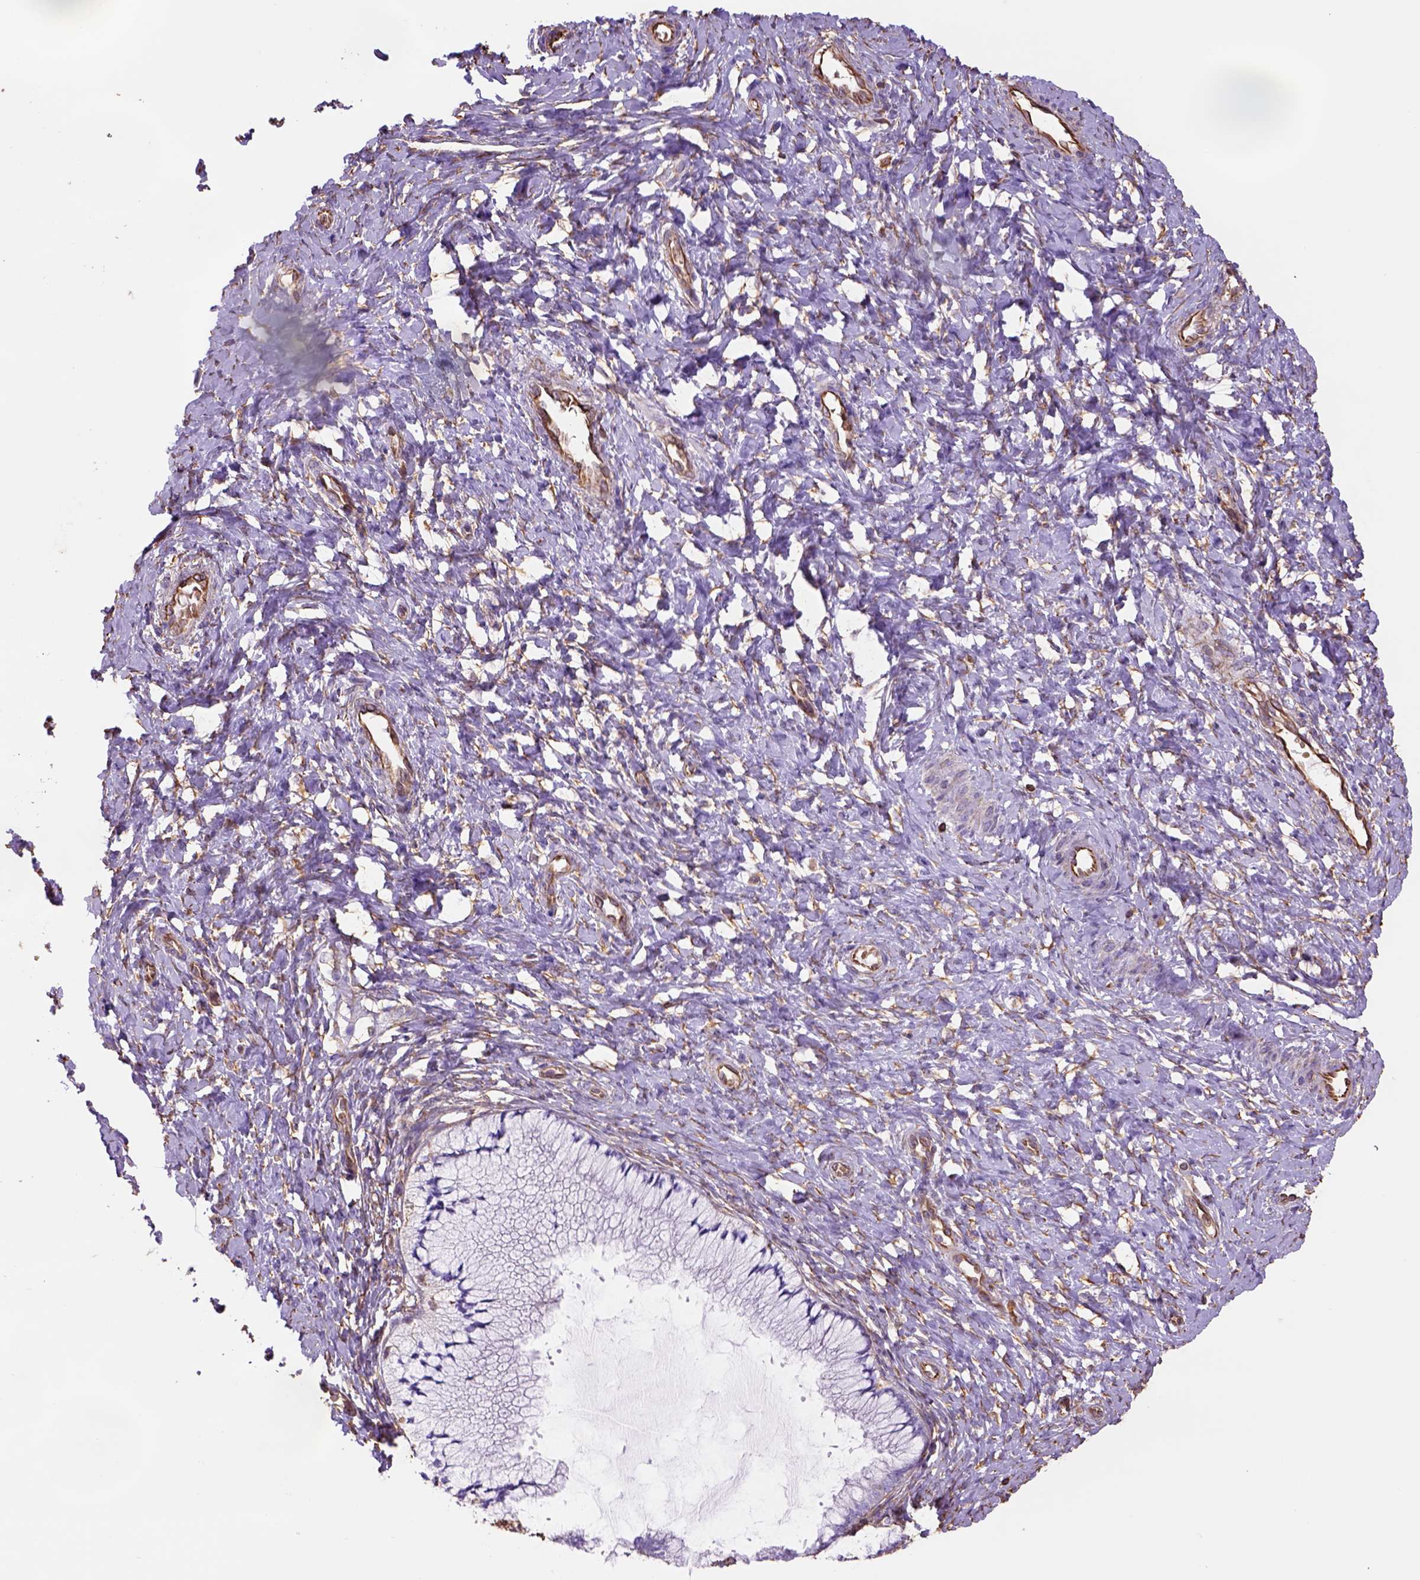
{"staining": {"intensity": "negative", "quantity": "none", "location": "none"}, "tissue": "cervix", "cell_type": "Glandular cells", "image_type": "normal", "snomed": [{"axis": "morphology", "description": "Normal tissue, NOS"}, {"axis": "topography", "description": "Cervix"}], "caption": "DAB (3,3'-diaminobenzidine) immunohistochemical staining of benign cervix reveals no significant staining in glandular cells. (DAB immunohistochemistry (IHC) visualized using brightfield microscopy, high magnification).", "gene": "ZZZ3", "patient": {"sex": "female", "age": 37}}